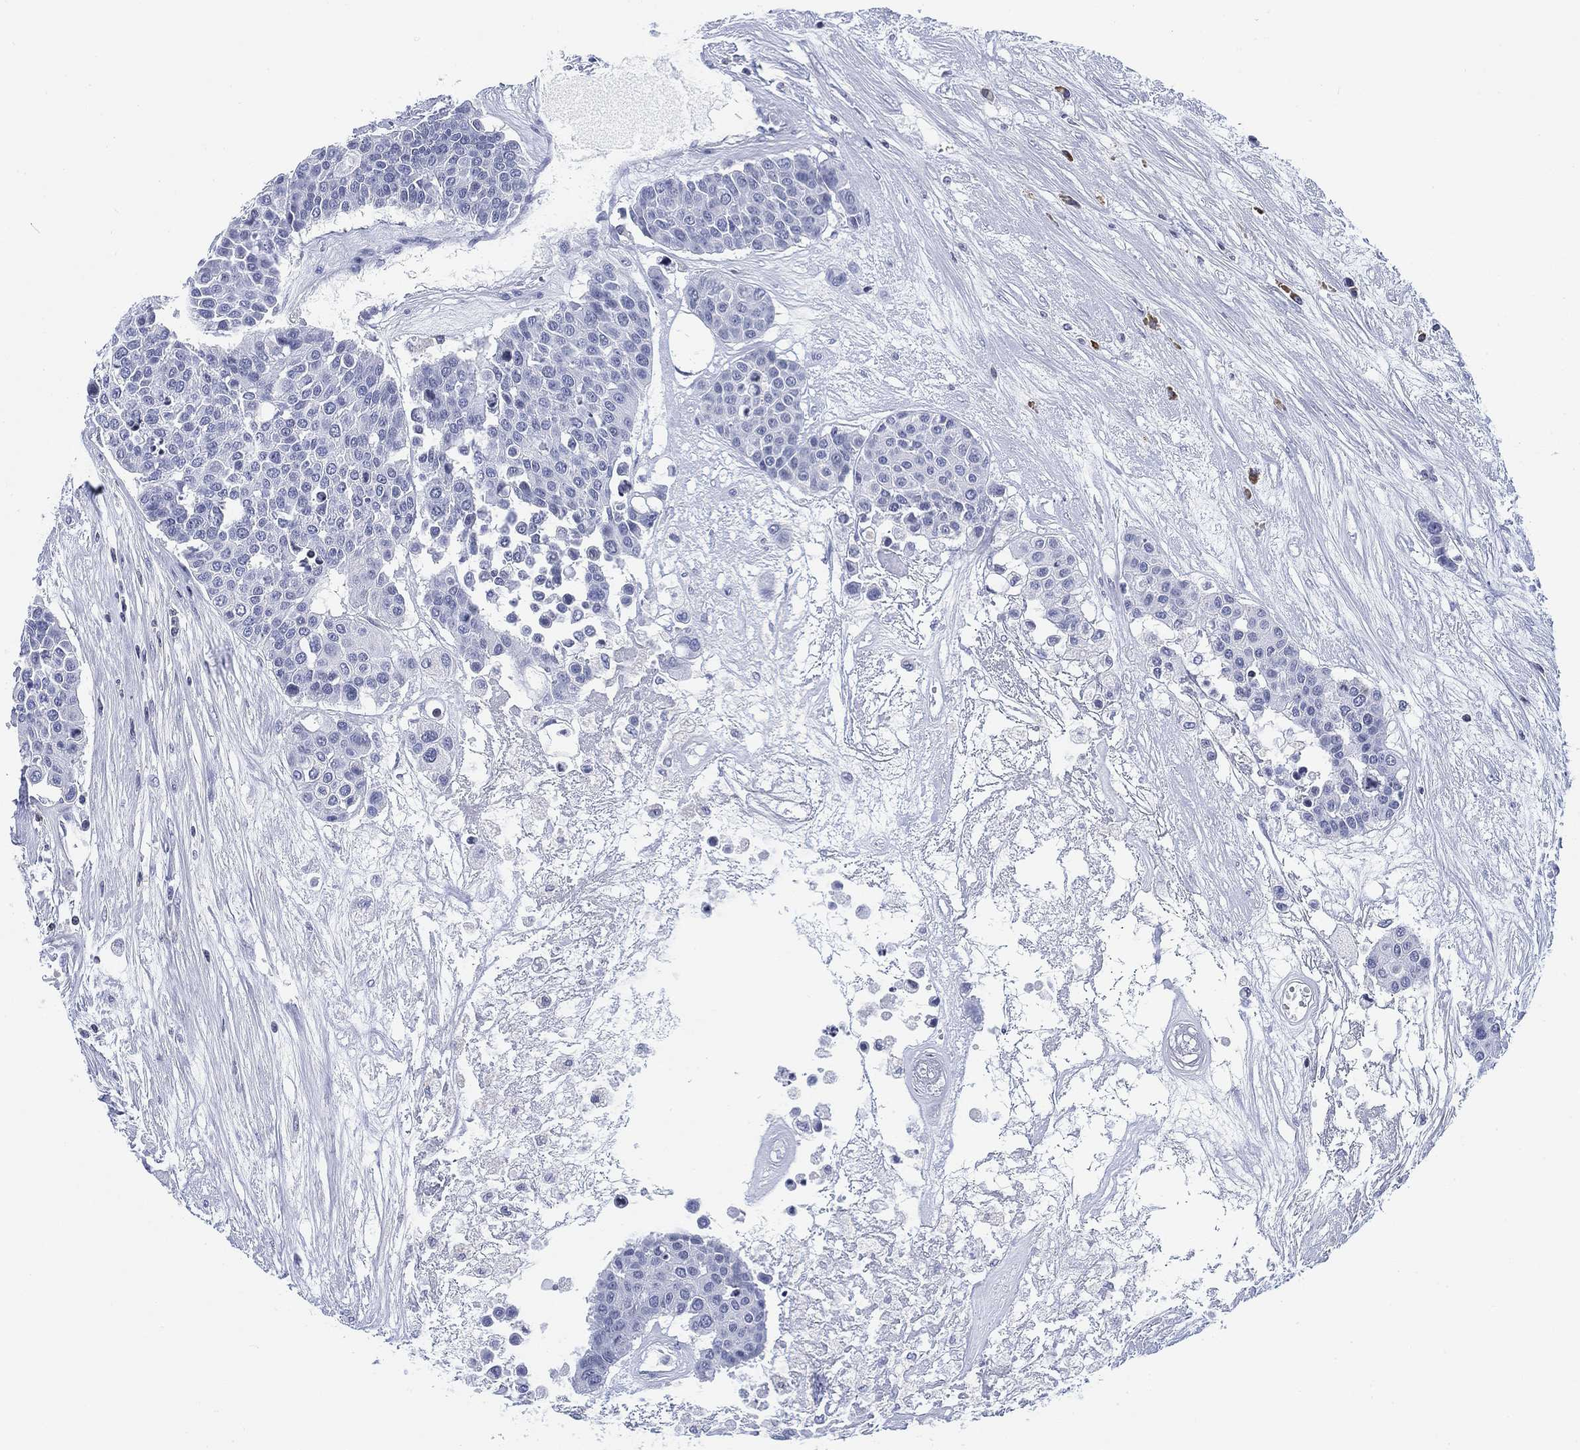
{"staining": {"intensity": "negative", "quantity": "none", "location": "none"}, "tissue": "carcinoid", "cell_type": "Tumor cells", "image_type": "cancer", "snomed": [{"axis": "morphology", "description": "Carcinoid, malignant, NOS"}, {"axis": "topography", "description": "Colon"}], "caption": "This is an immunohistochemistry (IHC) image of carcinoid. There is no expression in tumor cells.", "gene": "FYB1", "patient": {"sex": "male", "age": 81}}